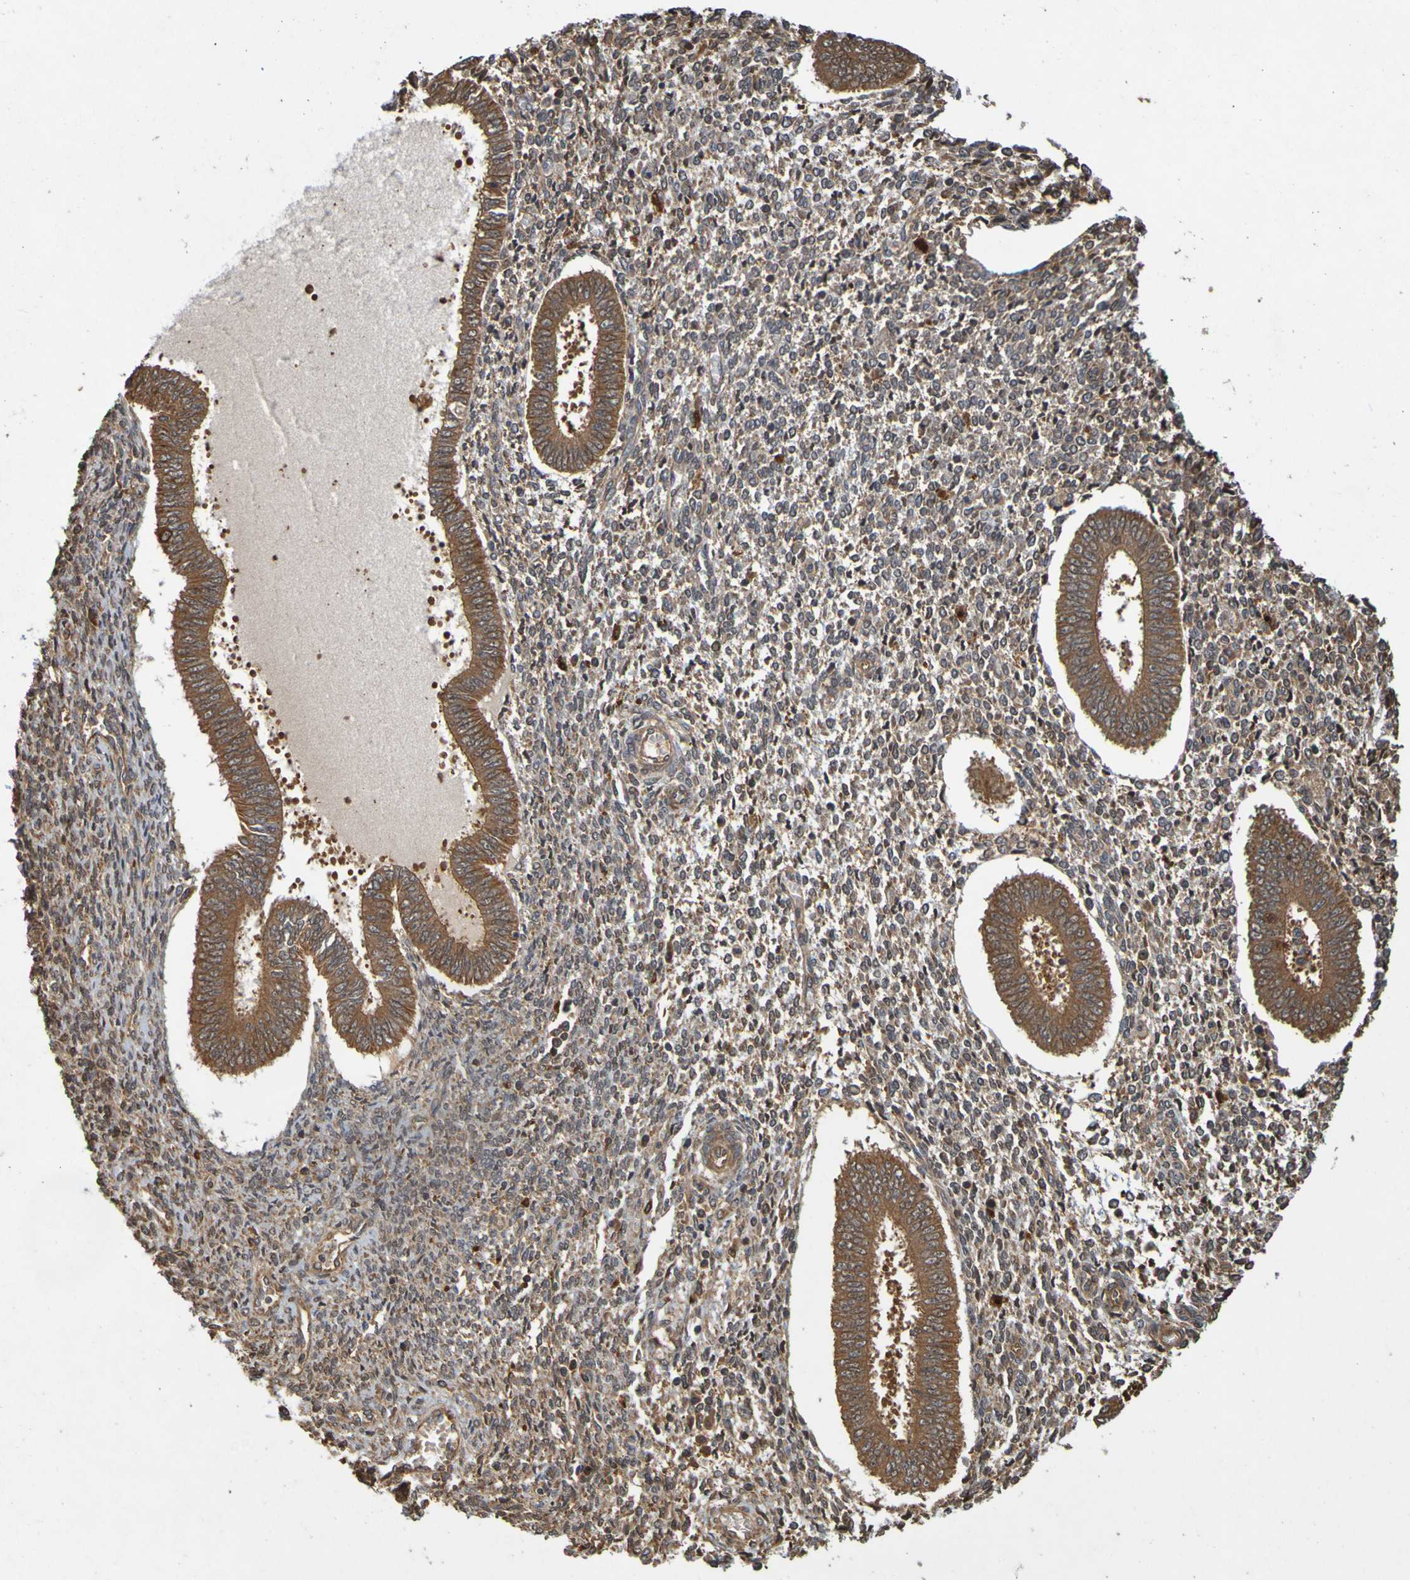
{"staining": {"intensity": "moderate", "quantity": ">75%", "location": "cytoplasmic/membranous"}, "tissue": "endometrium", "cell_type": "Cells in endometrial stroma", "image_type": "normal", "snomed": [{"axis": "morphology", "description": "Normal tissue, NOS"}, {"axis": "topography", "description": "Endometrium"}], "caption": "Immunohistochemical staining of unremarkable endometrium demonstrates medium levels of moderate cytoplasmic/membranous expression in about >75% of cells in endometrial stroma.", "gene": "OCRL", "patient": {"sex": "female", "age": 35}}